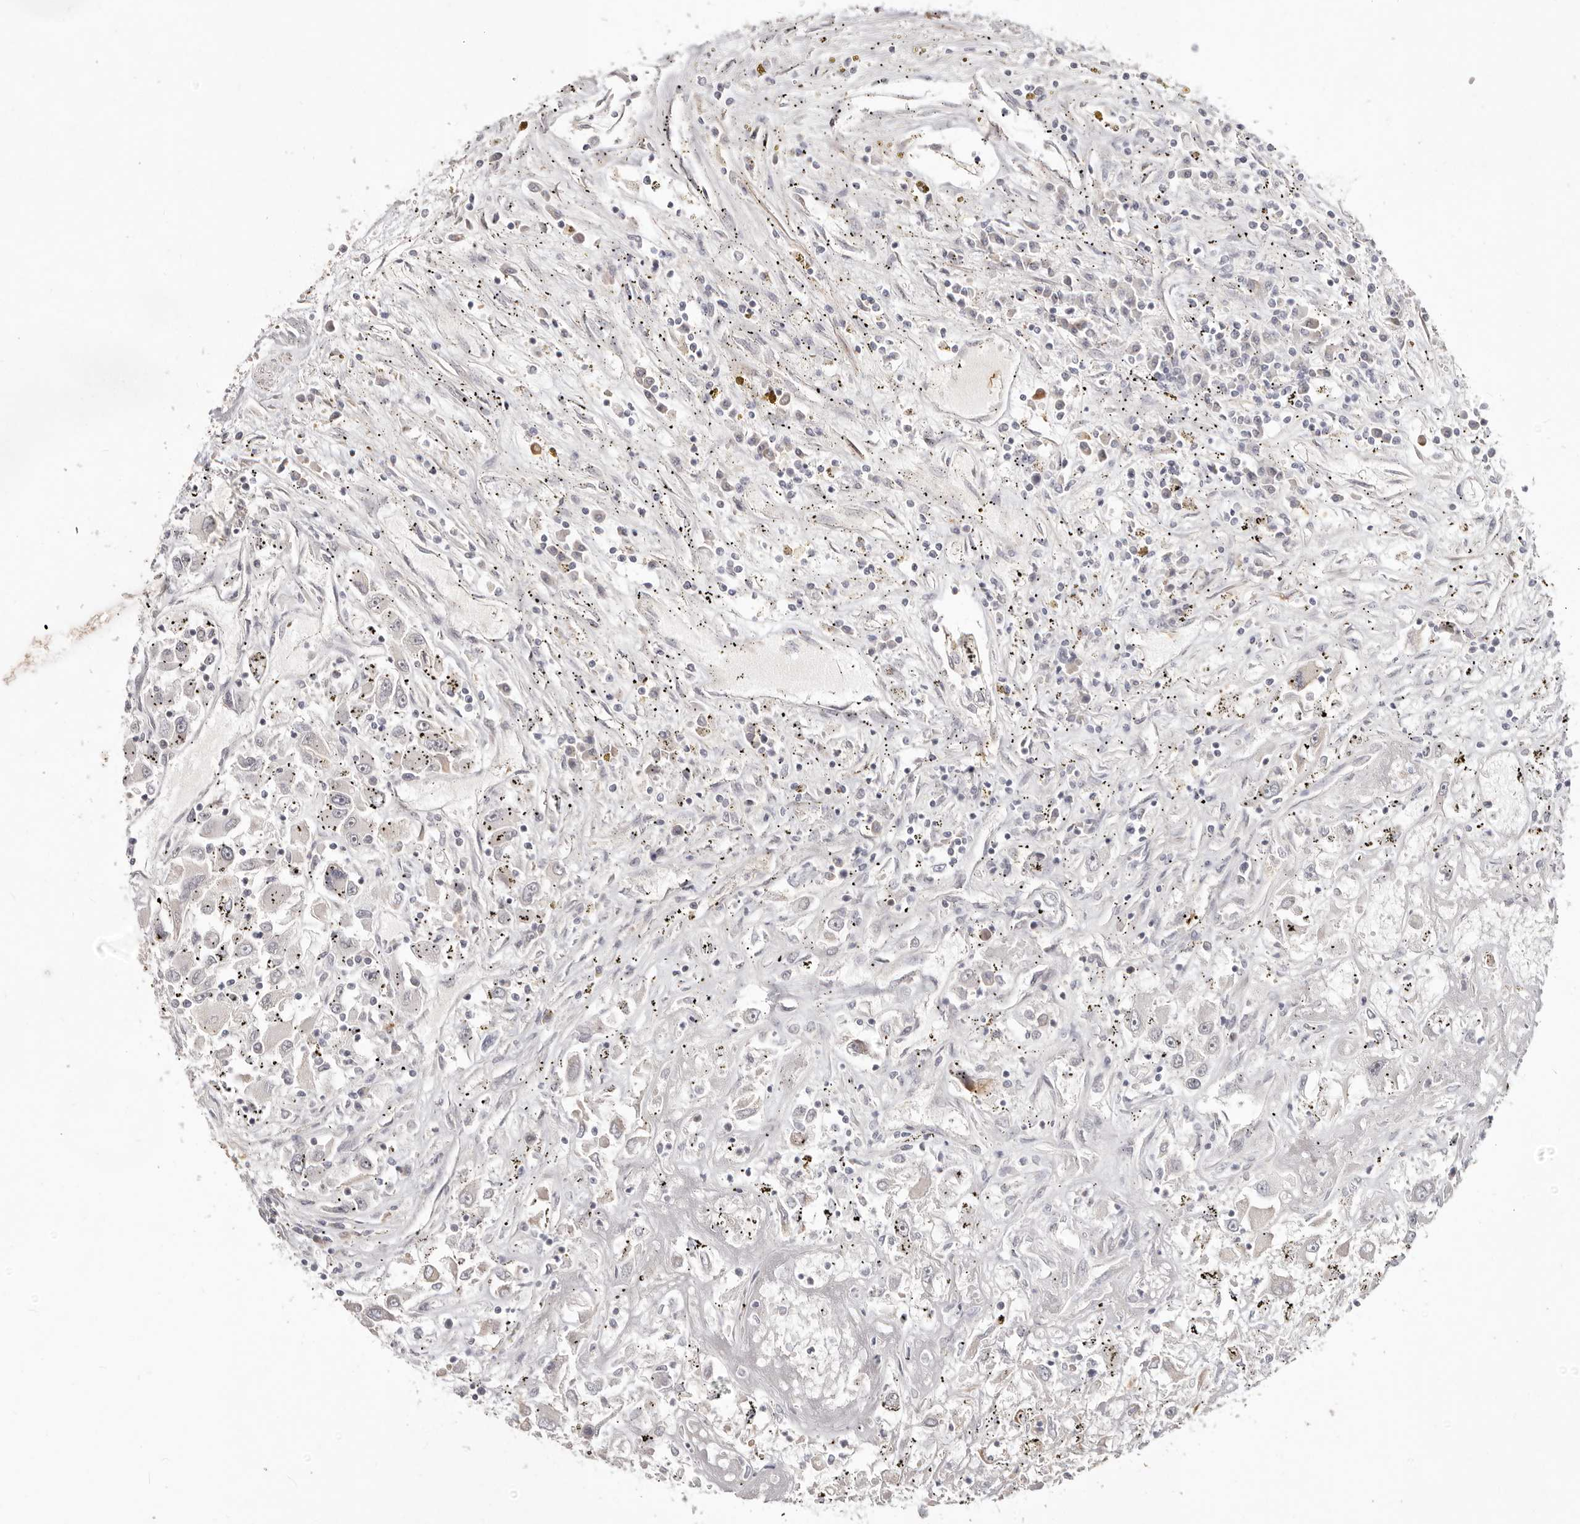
{"staining": {"intensity": "negative", "quantity": "none", "location": "none"}, "tissue": "renal cancer", "cell_type": "Tumor cells", "image_type": "cancer", "snomed": [{"axis": "morphology", "description": "Adenocarcinoma, NOS"}, {"axis": "topography", "description": "Kidney"}], "caption": "Human renal cancer (adenocarcinoma) stained for a protein using IHC reveals no positivity in tumor cells.", "gene": "SZT2", "patient": {"sex": "female", "age": 52}}